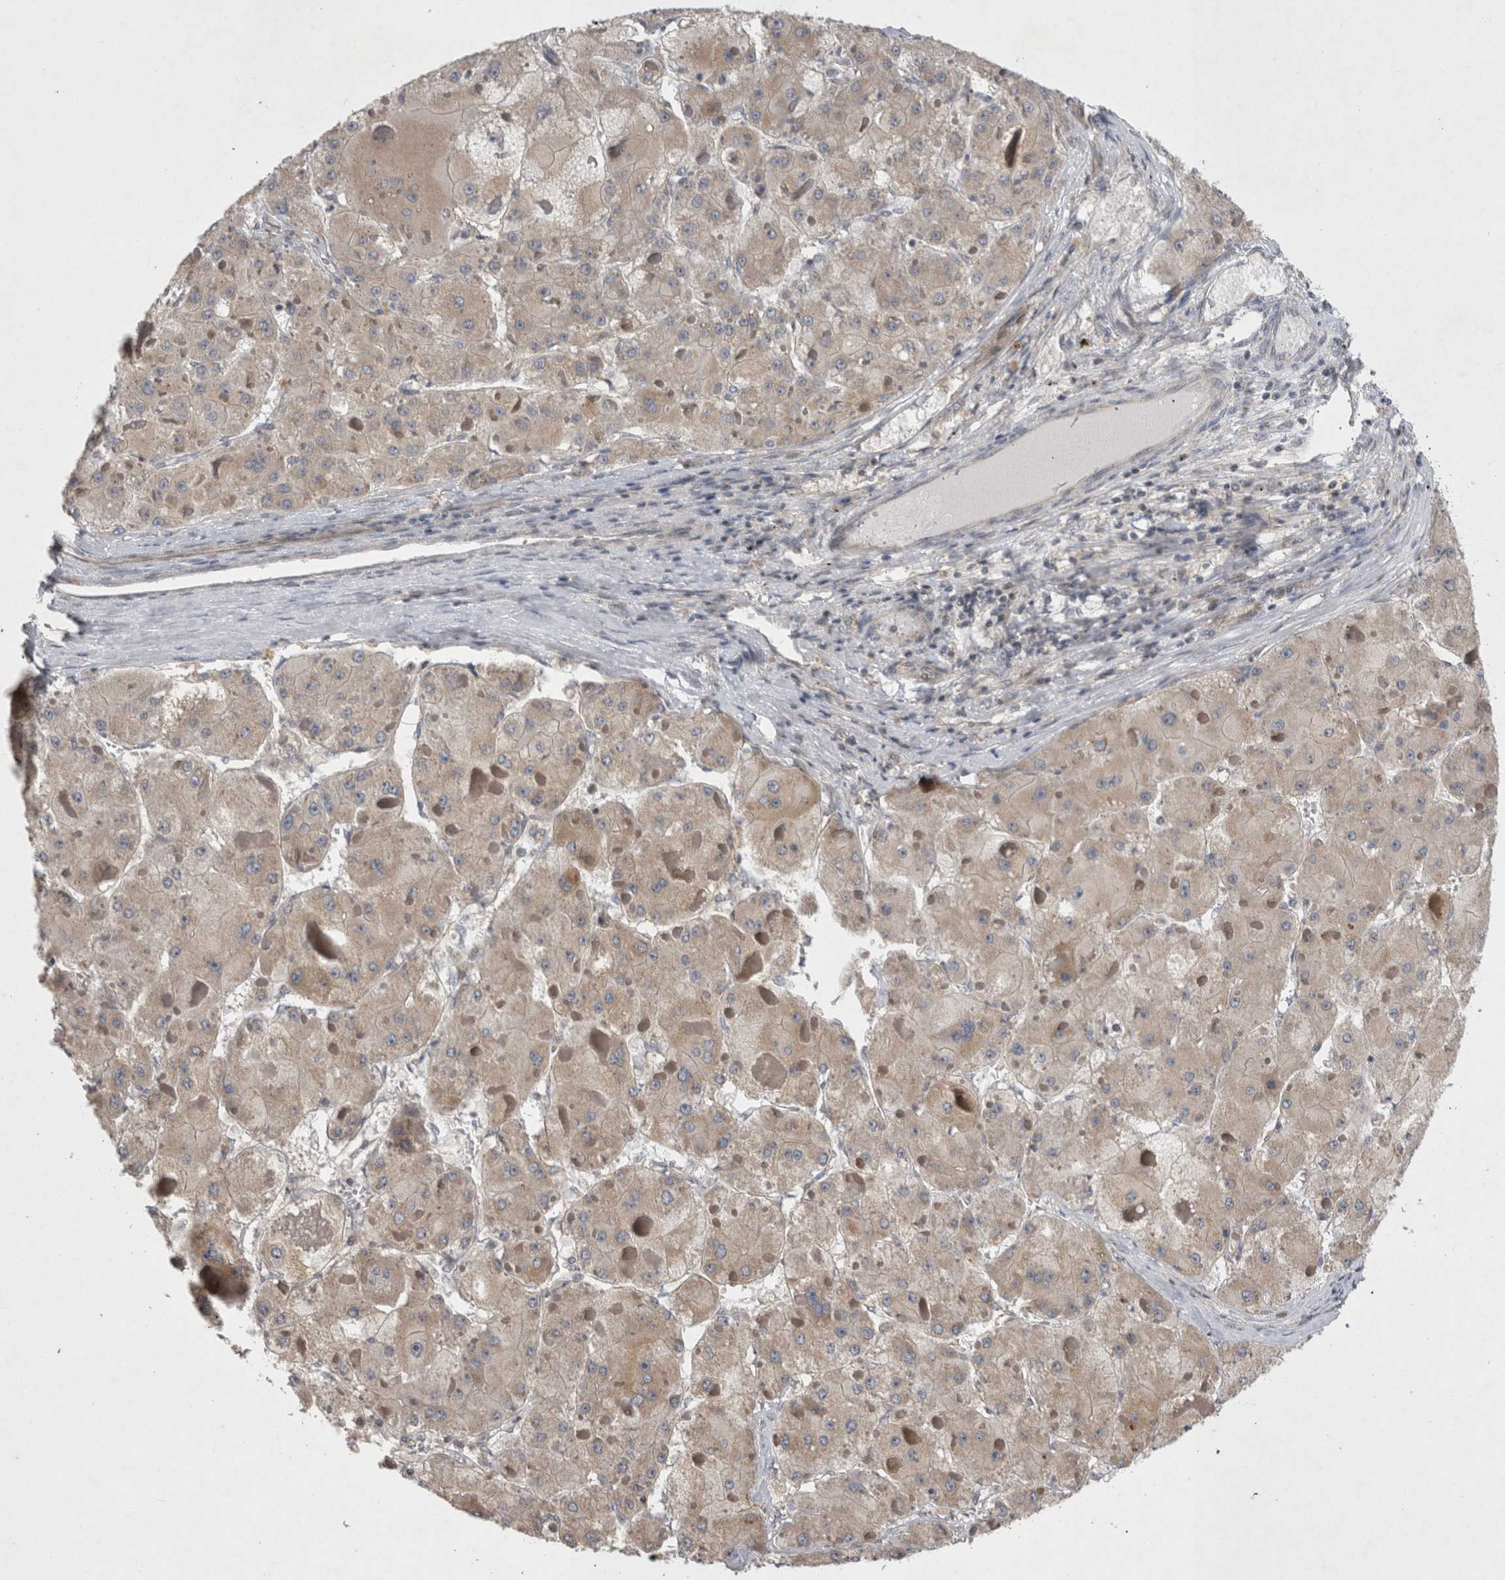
{"staining": {"intensity": "weak", "quantity": "<25%", "location": "cytoplasmic/membranous"}, "tissue": "liver cancer", "cell_type": "Tumor cells", "image_type": "cancer", "snomed": [{"axis": "morphology", "description": "Carcinoma, Hepatocellular, NOS"}, {"axis": "topography", "description": "Liver"}], "caption": "Immunohistochemistry histopathology image of liver cancer (hepatocellular carcinoma) stained for a protein (brown), which reveals no expression in tumor cells.", "gene": "TSPOAP1", "patient": {"sex": "female", "age": 73}}